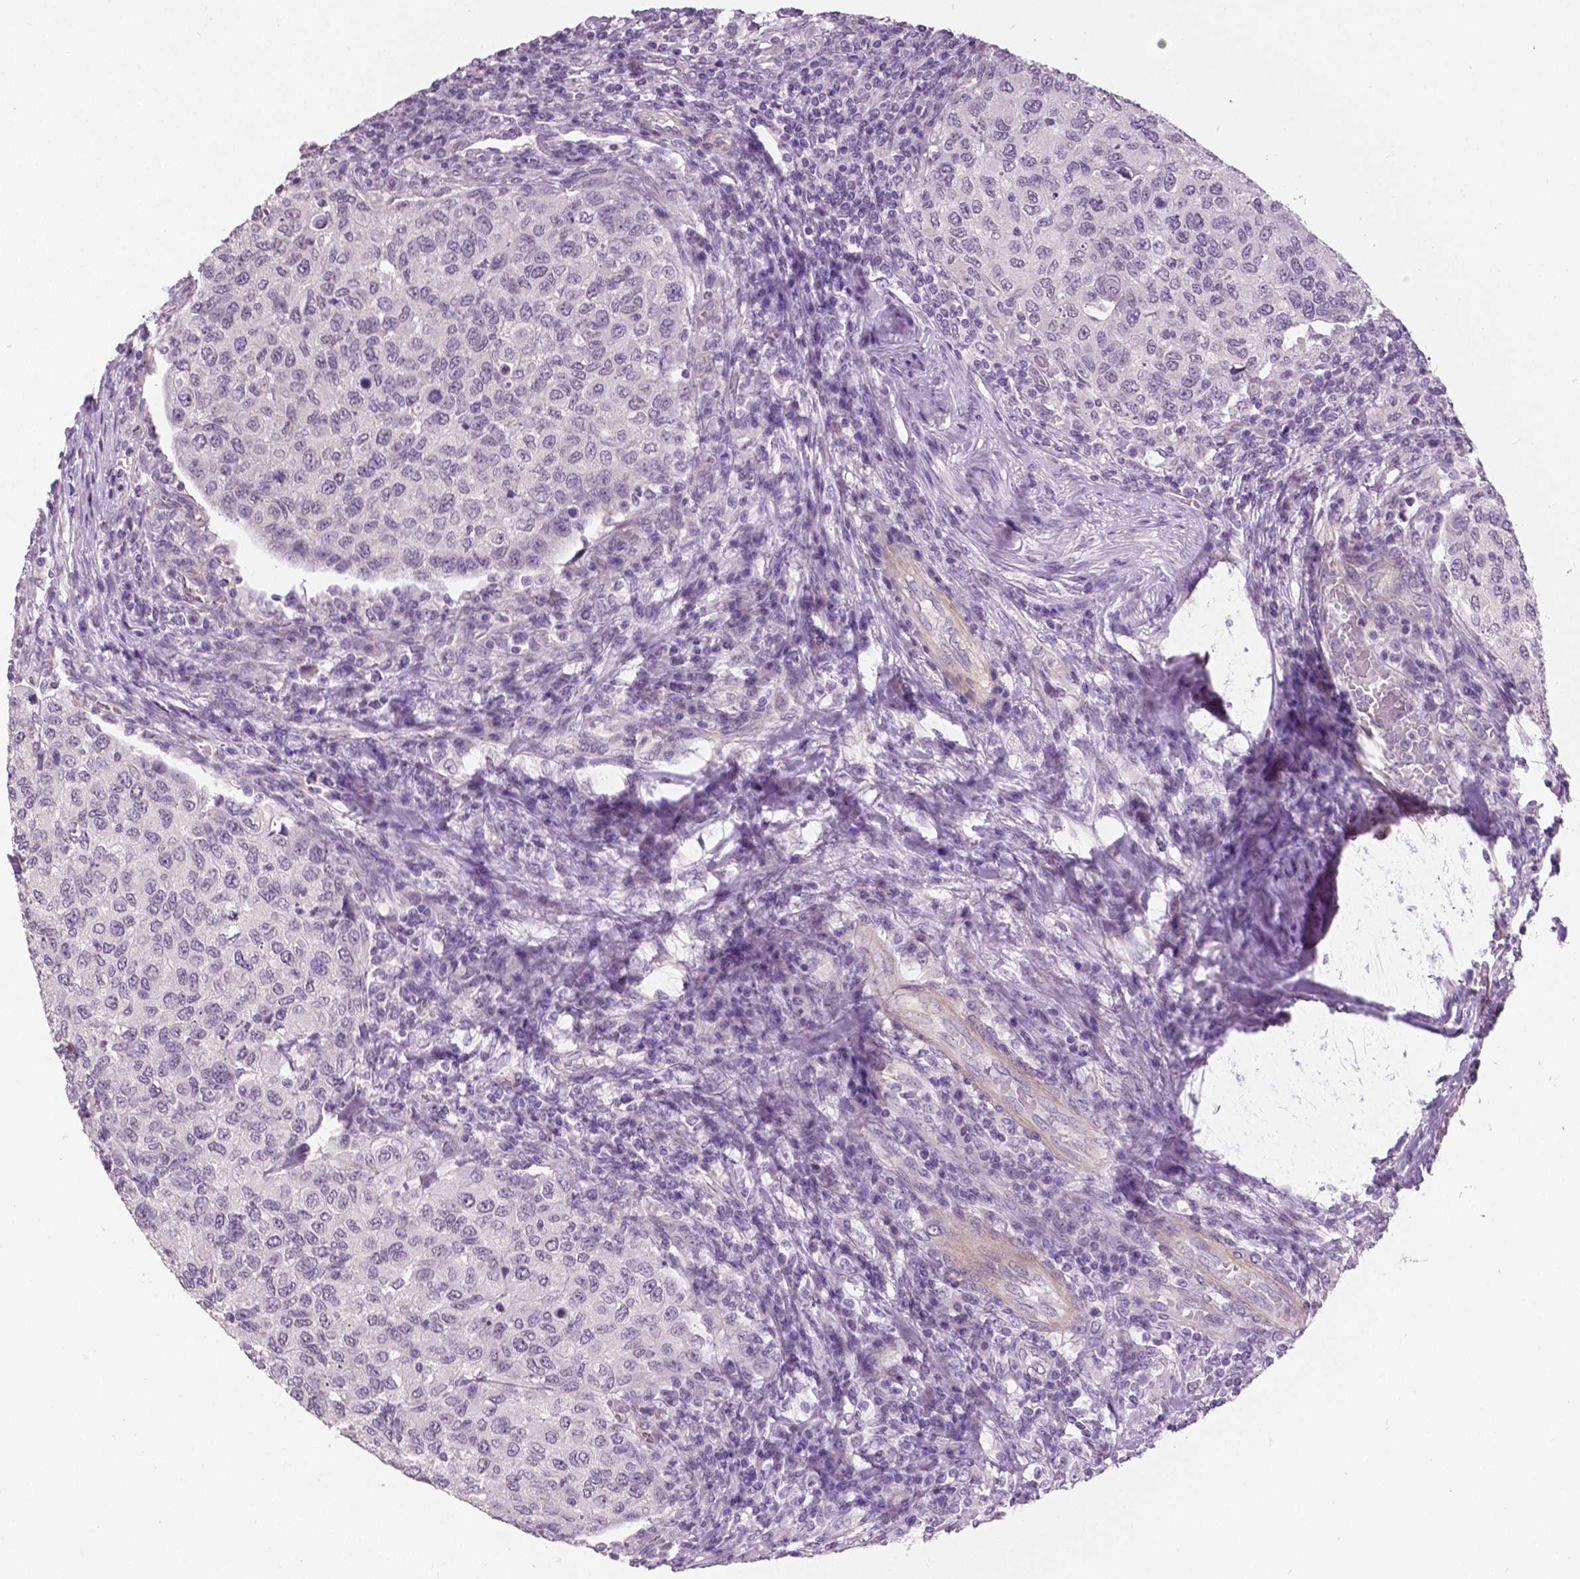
{"staining": {"intensity": "negative", "quantity": "none", "location": "none"}, "tissue": "urothelial cancer", "cell_type": "Tumor cells", "image_type": "cancer", "snomed": [{"axis": "morphology", "description": "Urothelial carcinoma, High grade"}, {"axis": "topography", "description": "Urinary bladder"}], "caption": "Immunohistochemistry (IHC) histopathology image of urothelial cancer stained for a protein (brown), which exhibits no positivity in tumor cells.", "gene": "FOXA1", "patient": {"sex": "female", "age": 78}}